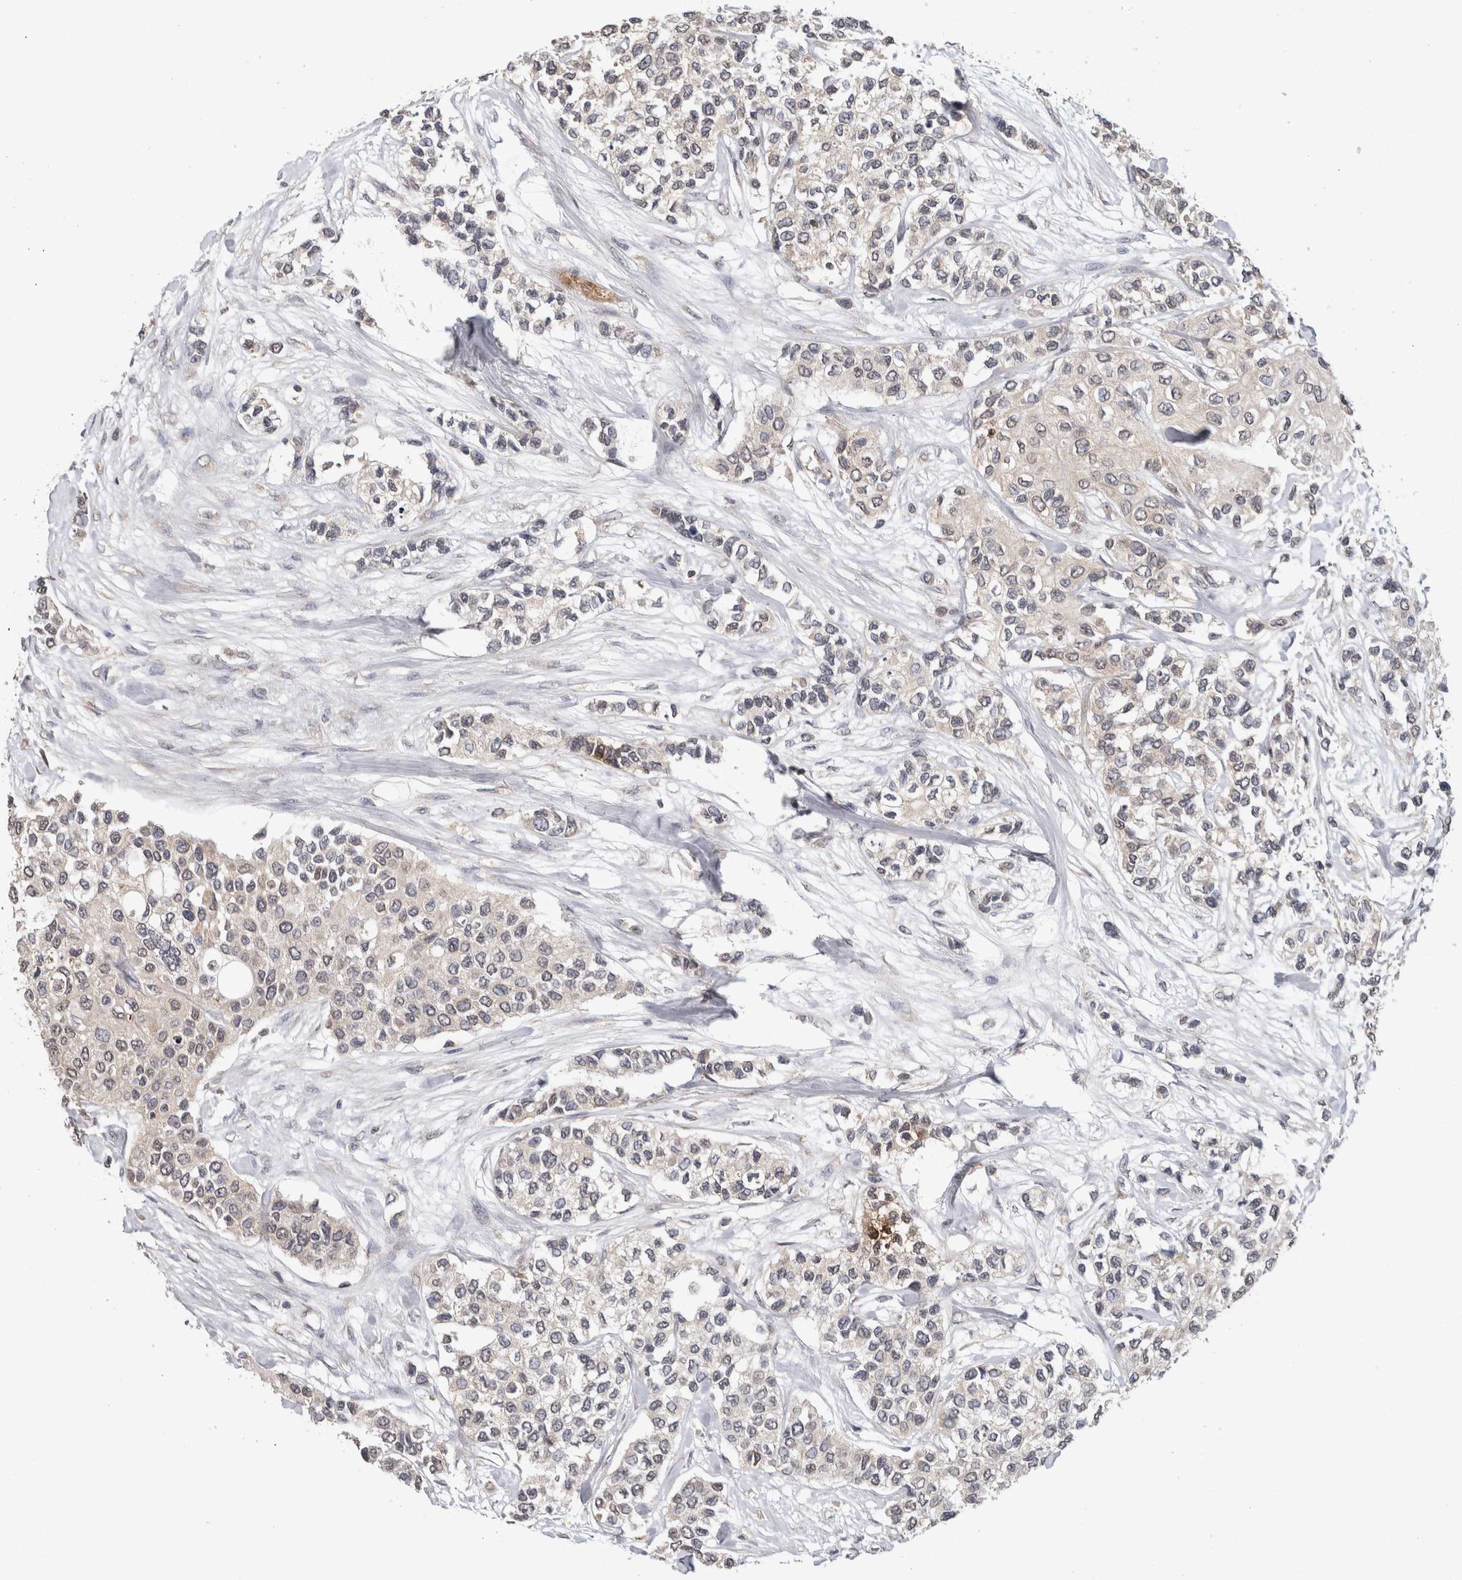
{"staining": {"intensity": "negative", "quantity": "none", "location": "none"}, "tissue": "urothelial cancer", "cell_type": "Tumor cells", "image_type": "cancer", "snomed": [{"axis": "morphology", "description": "Urothelial carcinoma, High grade"}, {"axis": "topography", "description": "Urinary bladder"}], "caption": "IHC photomicrograph of human urothelial cancer stained for a protein (brown), which reveals no expression in tumor cells.", "gene": "HMOX2", "patient": {"sex": "female", "age": 56}}